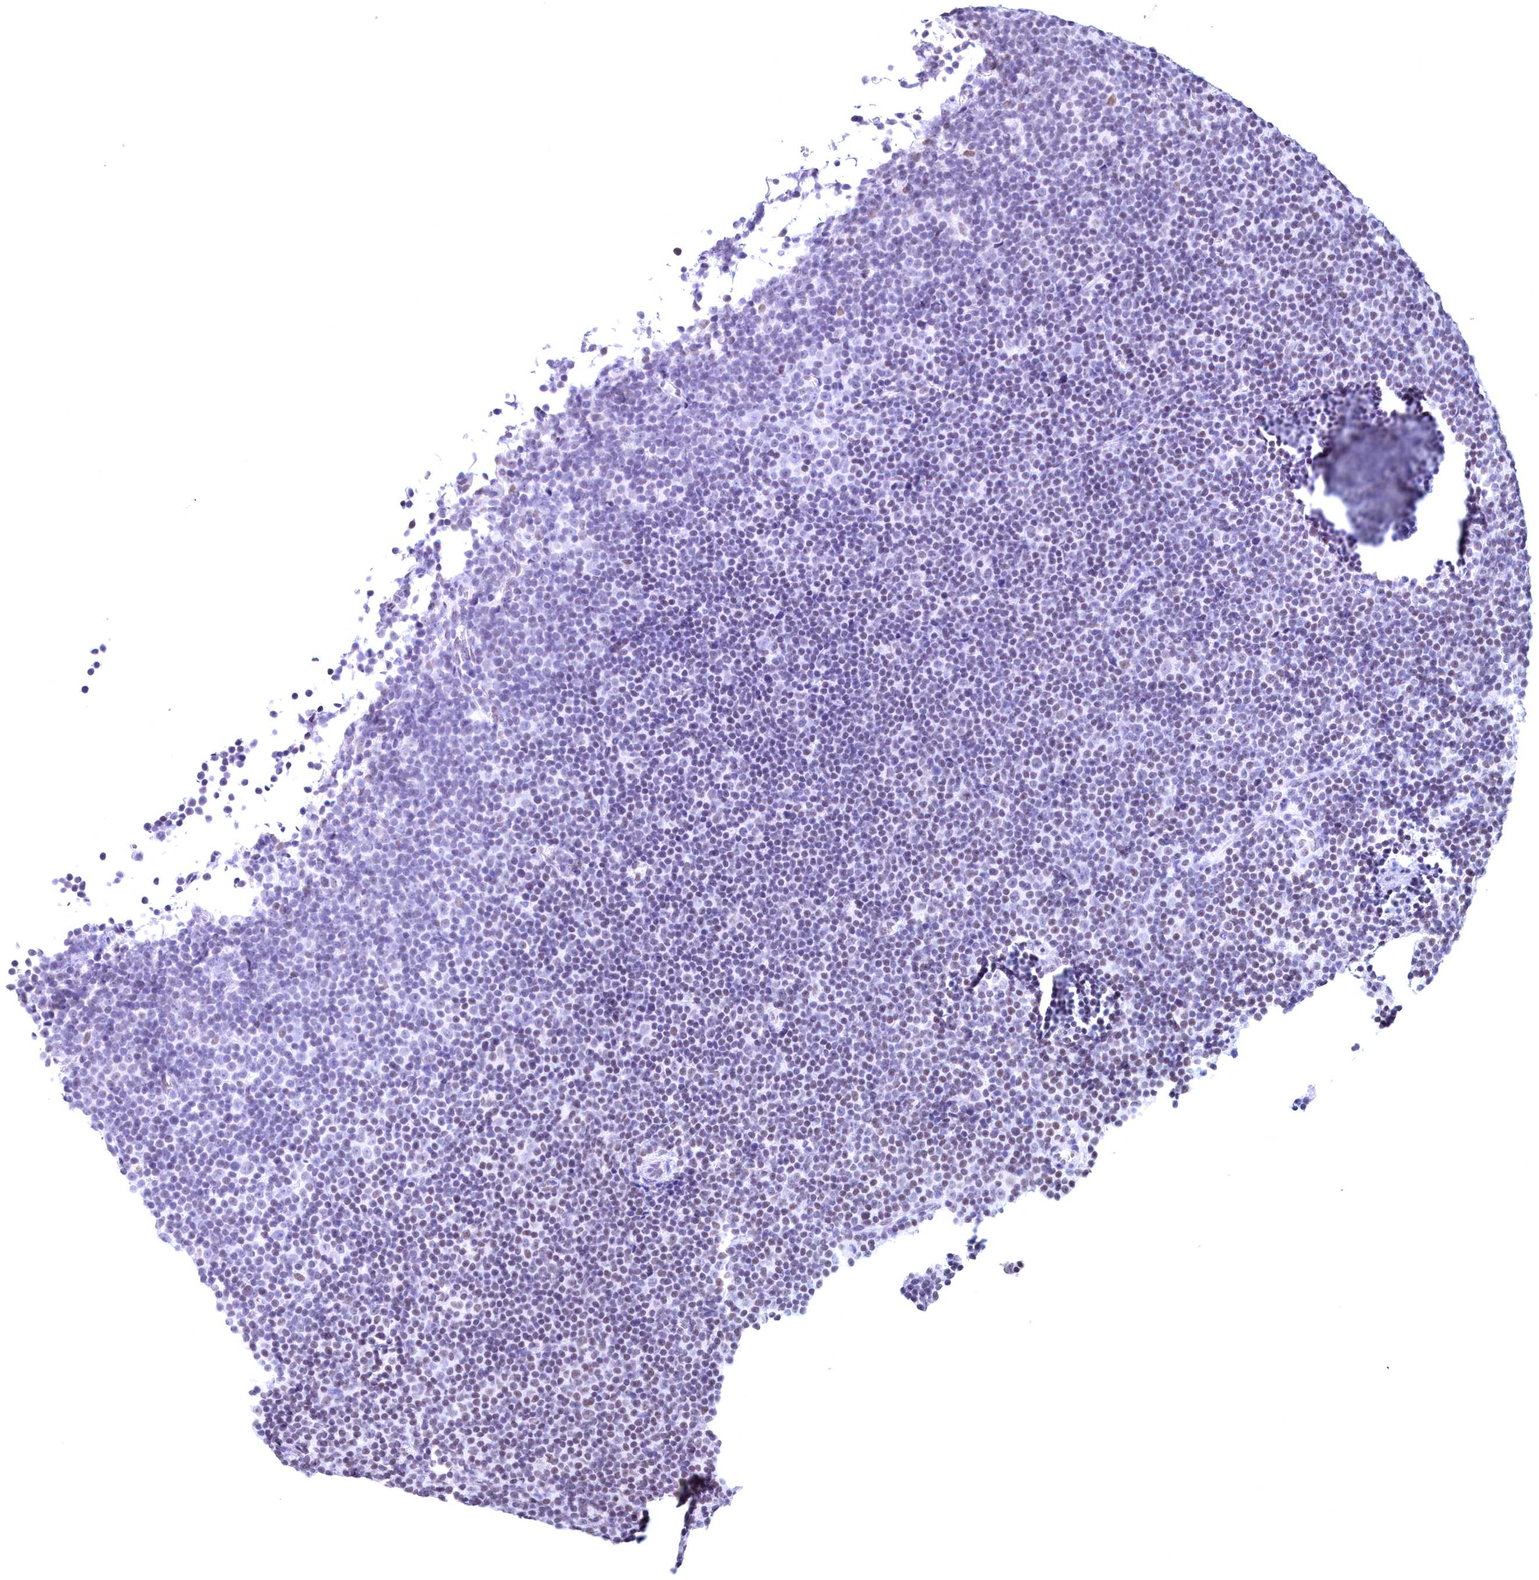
{"staining": {"intensity": "negative", "quantity": "none", "location": "none"}, "tissue": "lymphoma", "cell_type": "Tumor cells", "image_type": "cancer", "snomed": [{"axis": "morphology", "description": "Malignant lymphoma, non-Hodgkin's type, Low grade"}, {"axis": "topography", "description": "Lymph node"}], "caption": "High power microscopy photomicrograph of an immunohistochemistry micrograph of lymphoma, revealing no significant staining in tumor cells.", "gene": "CDC26", "patient": {"sex": "female", "age": 67}}